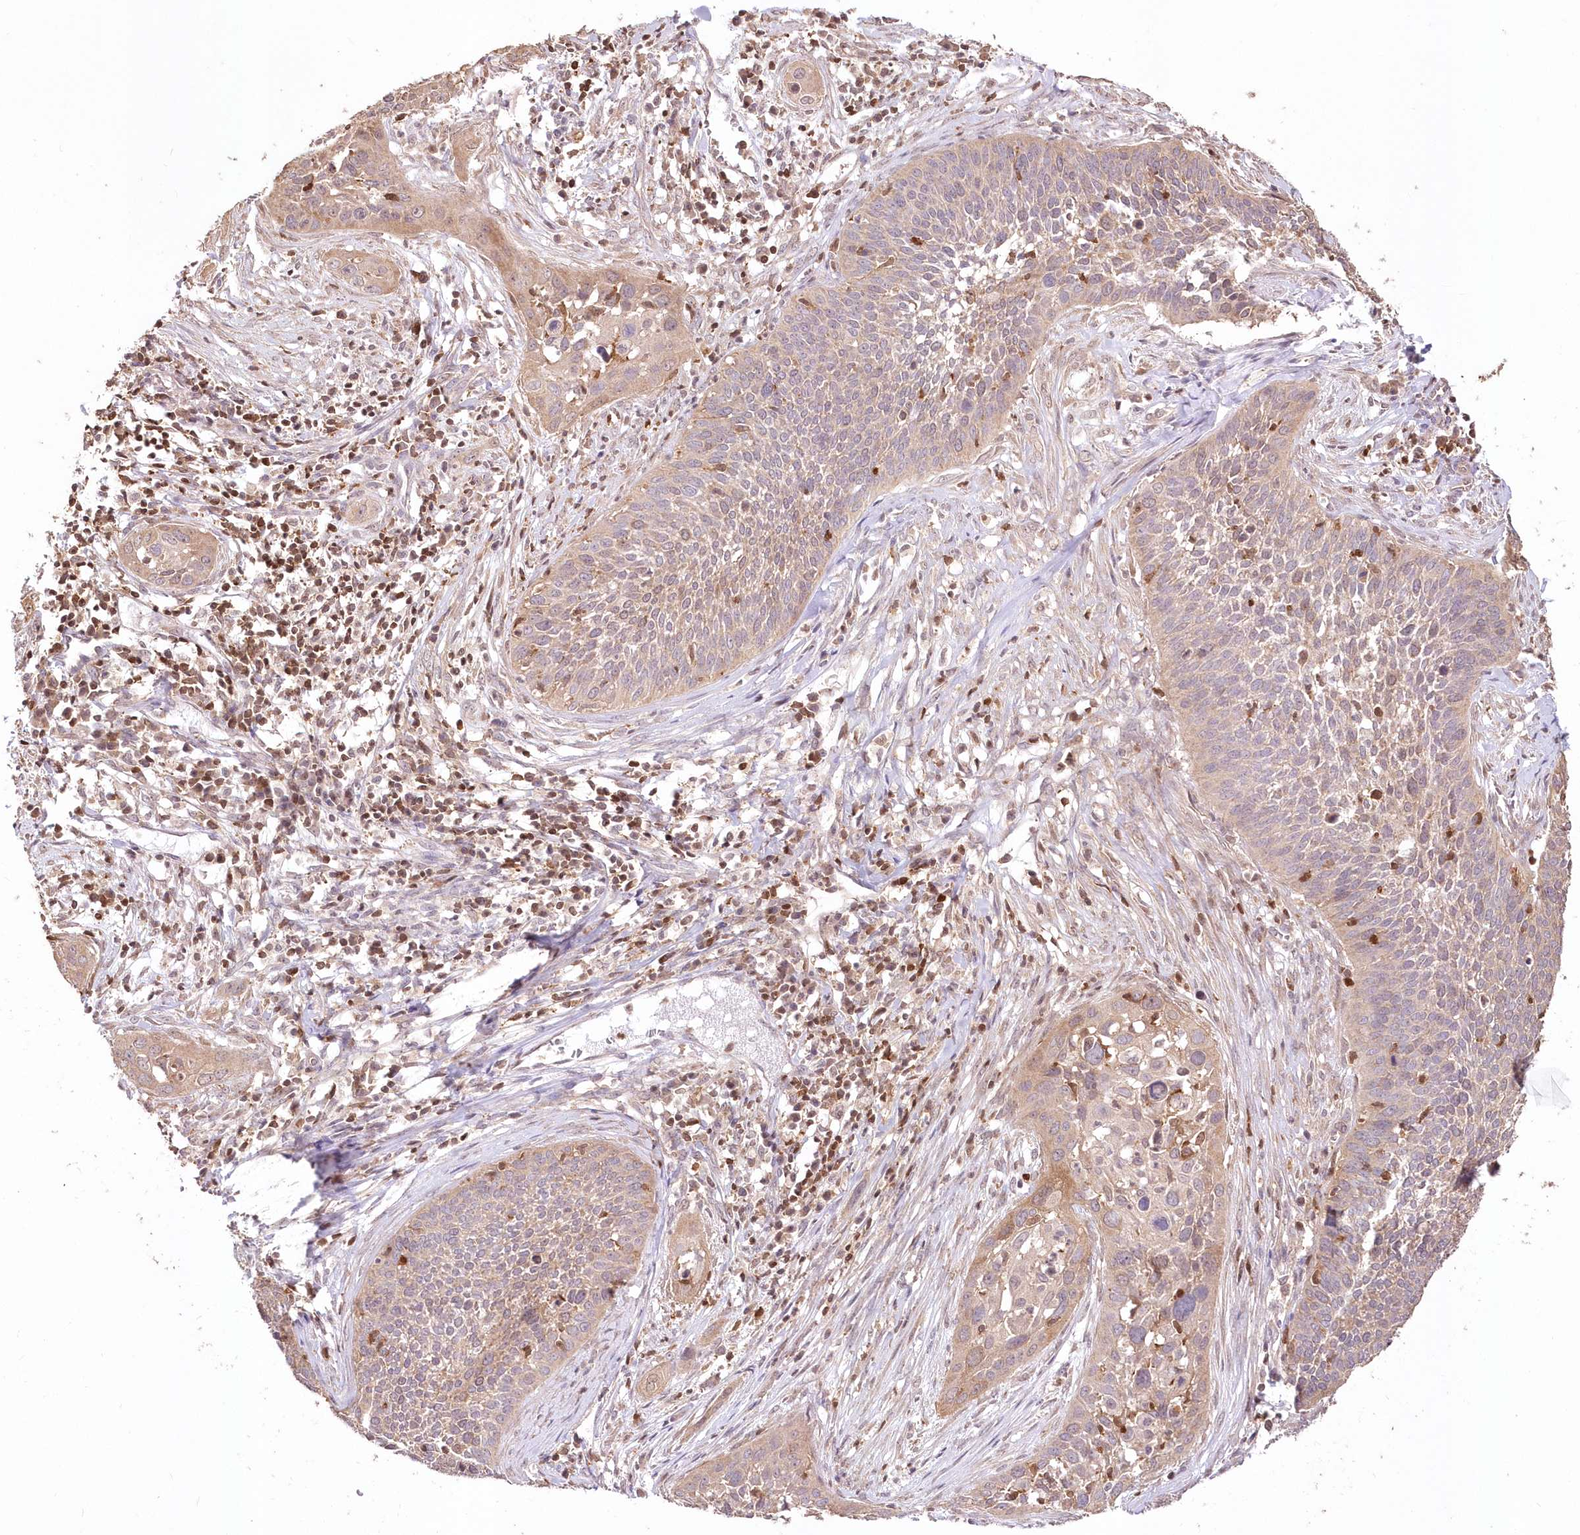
{"staining": {"intensity": "weak", "quantity": "<25%", "location": "cytoplasmic/membranous"}, "tissue": "cervical cancer", "cell_type": "Tumor cells", "image_type": "cancer", "snomed": [{"axis": "morphology", "description": "Squamous cell carcinoma, NOS"}, {"axis": "topography", "description": "Cervix"}], "caption": "Immunohistochemistry of cervical cancer (squamous cell carcinoma) exhibits no staining in tumor cells.", "gene": "STK17B", "patient": {"sex": "female", "age": 34}}